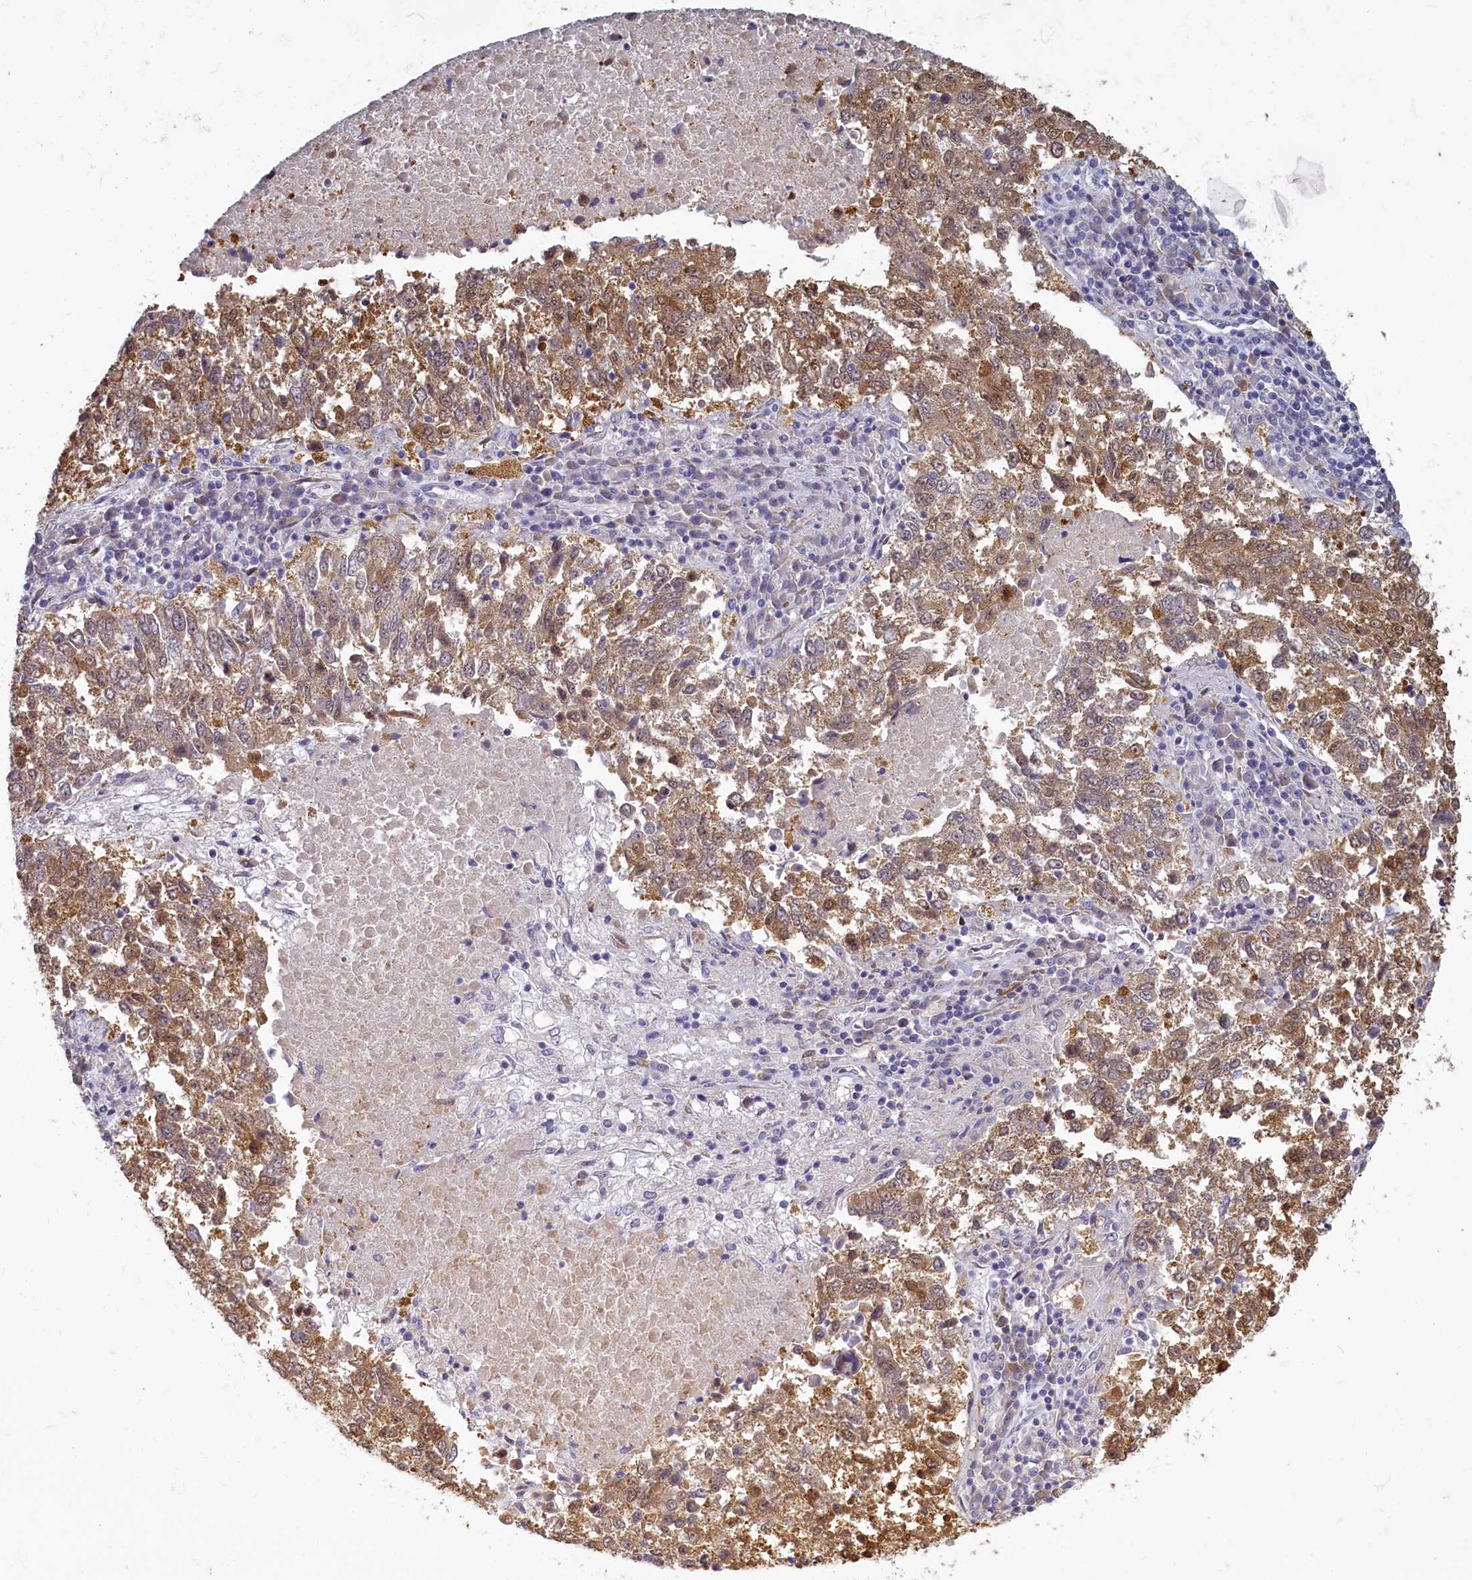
{"staining": {"intensity": "strong", "quantity": "25%-75%", "location": "cytoplasmic/membranous,nuclear"}, "tissue": "lung cancer", "cell_type": "Tumor cells", "image_type": "cancer", "snomed": [{"axis": "morphology", "description": "Squamous cell carcinoma, NOS"}, {"axis": "topography", "description": "Lung"}], "caption": "Immunohistochemical staining of human lung cancer displays high levels of strong cytoplasmic/membranous and nuclear staining in approximately 25%-75% of tumor cells.", "gene": "UCHL3", "patient": {"sex": "male", "age": 73}}